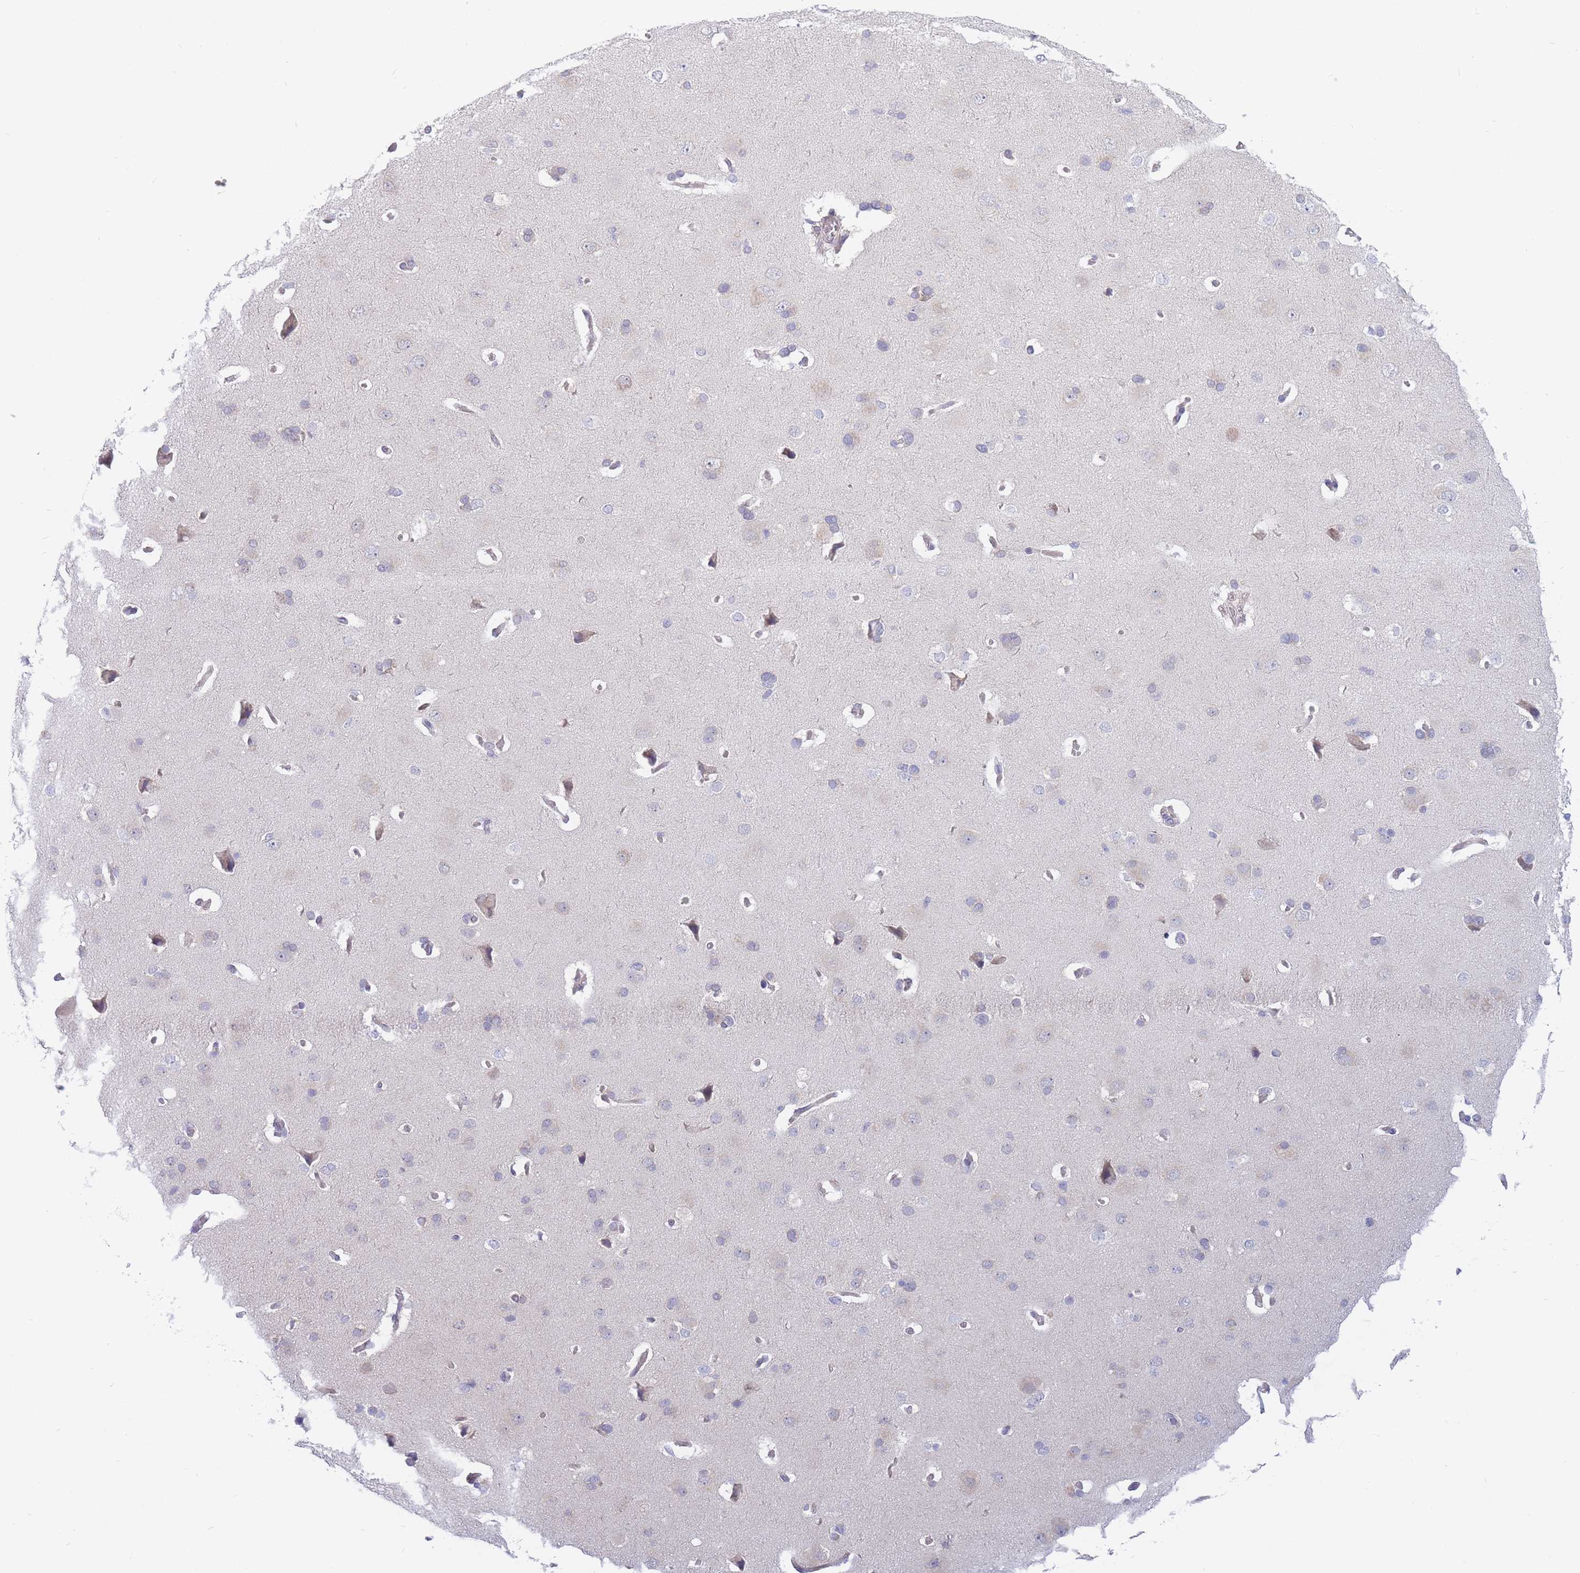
{"staining": {"intensity": "negative", "quantity": "none", "location": "none"}, "tissue": "cerebral cortex", "cell_type": "Endothelial cells", "image_type": "normal", "snomed": [{"axis": "morphology", "description": "Normal tissue, NOS"}, {"axis": "topography", "description": "Cerebral cortex"}], "caption": "DAB (3,3'-diaminobenzidine) immunohistochemical staining of normal human cerebral cortex displays no significant staining in endothelial cells. (DAB (3,3'-diaminobenzidine) immunohistochemistry (IHC) visualized using brightfield microscopy, high magnification).", "gene": "SUGT1", "patient": {"sex": "male", "age": 62}}